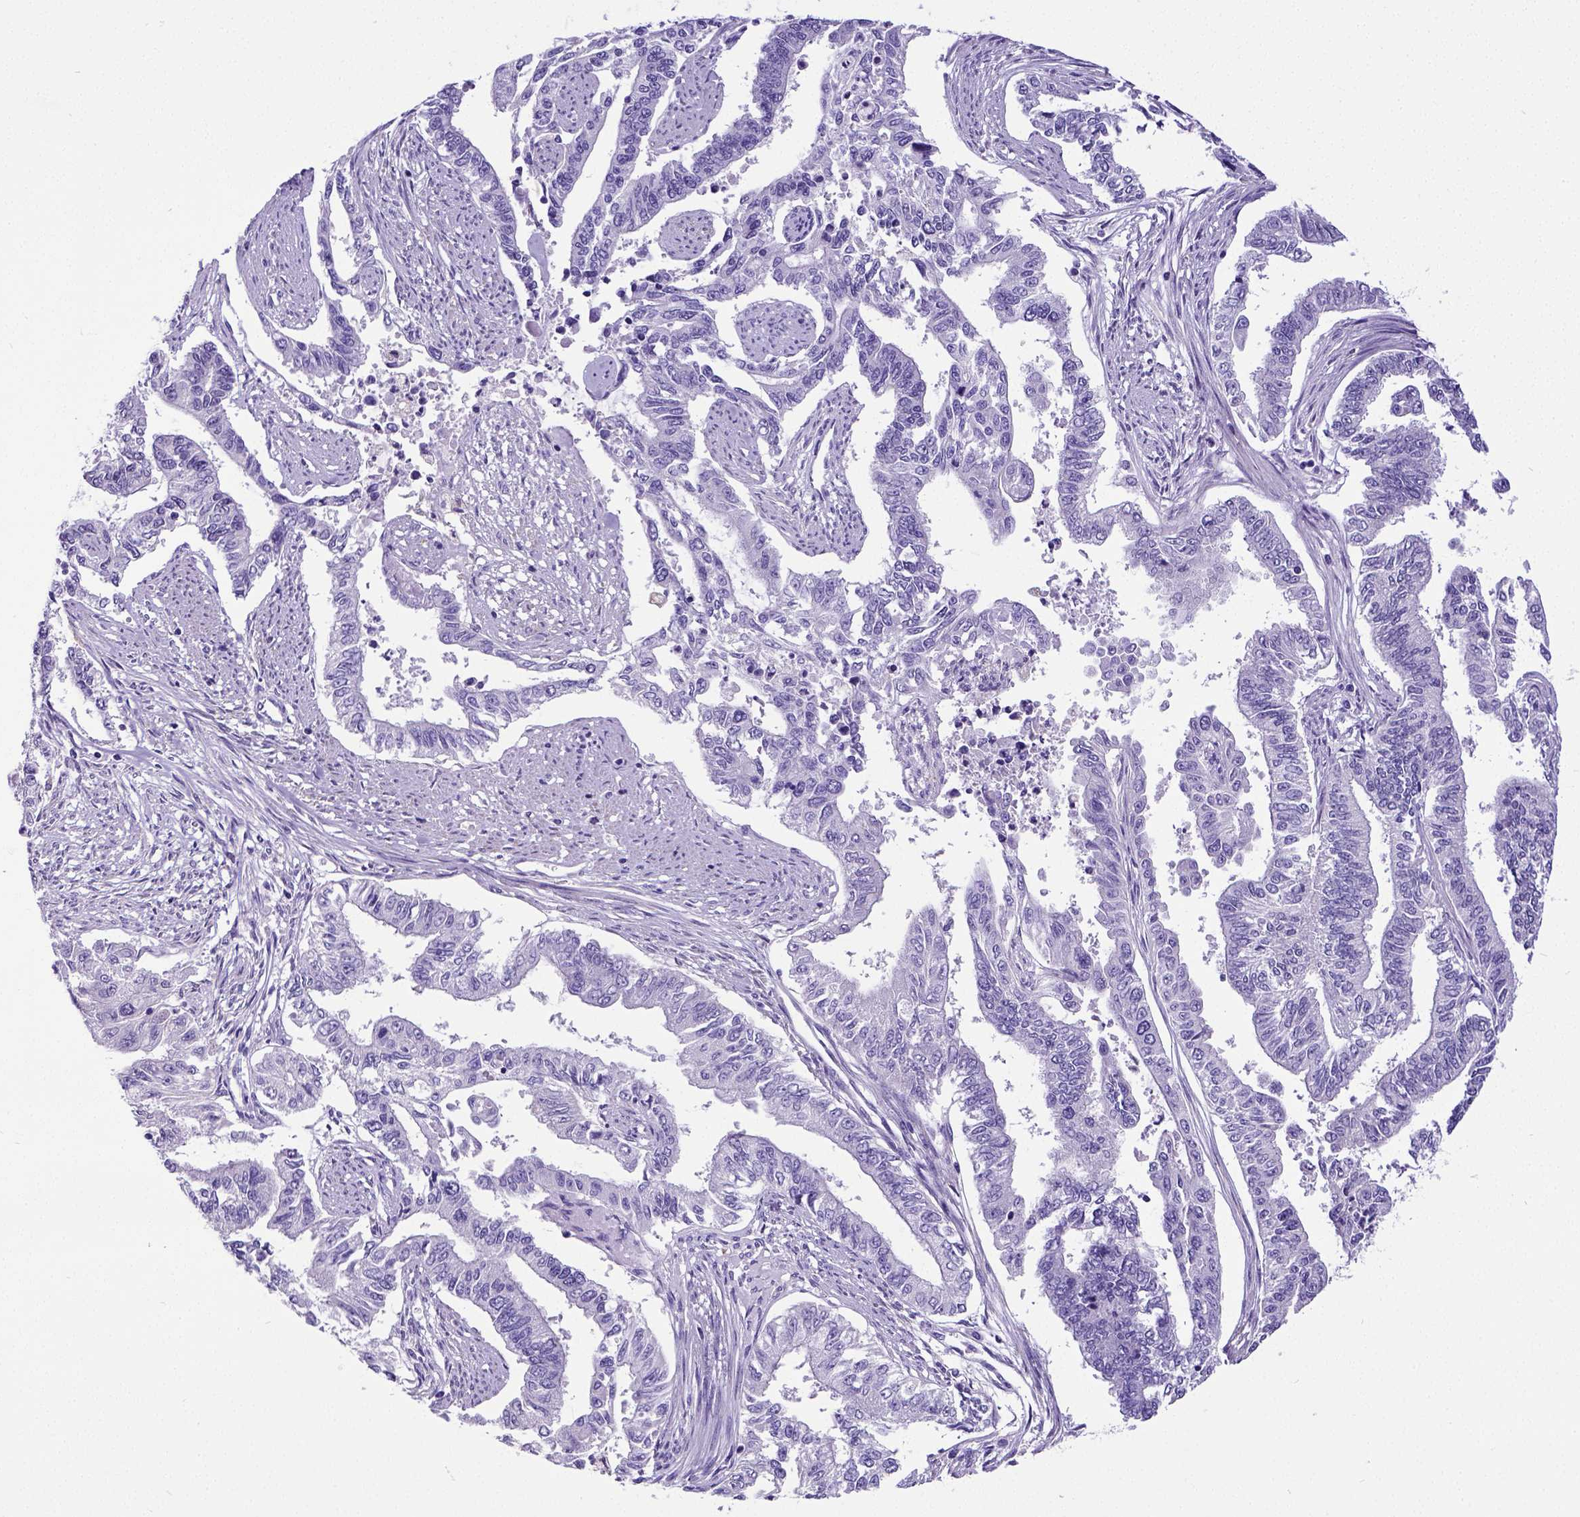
{"staining": {"intensity": "negative", "quantity": "none", "location": "none"}, "tissue": "endometrial cancer", "cell_type": "Tumor cells", "image_type": "cancer", "snomed": [{"axis": "morphology", "description": "Adenocarcinoma, NOS"}, {"axis": "topography", "description": "Uterus"}], "caption": "DAB (3,3'-diaminobenzidine) immunohistochemical staining of endometrial adenocarcinoma reveals no significant staining in tumor cells.", "gene": "SATB2", "patient": {"sex": "female", "age": 59}}